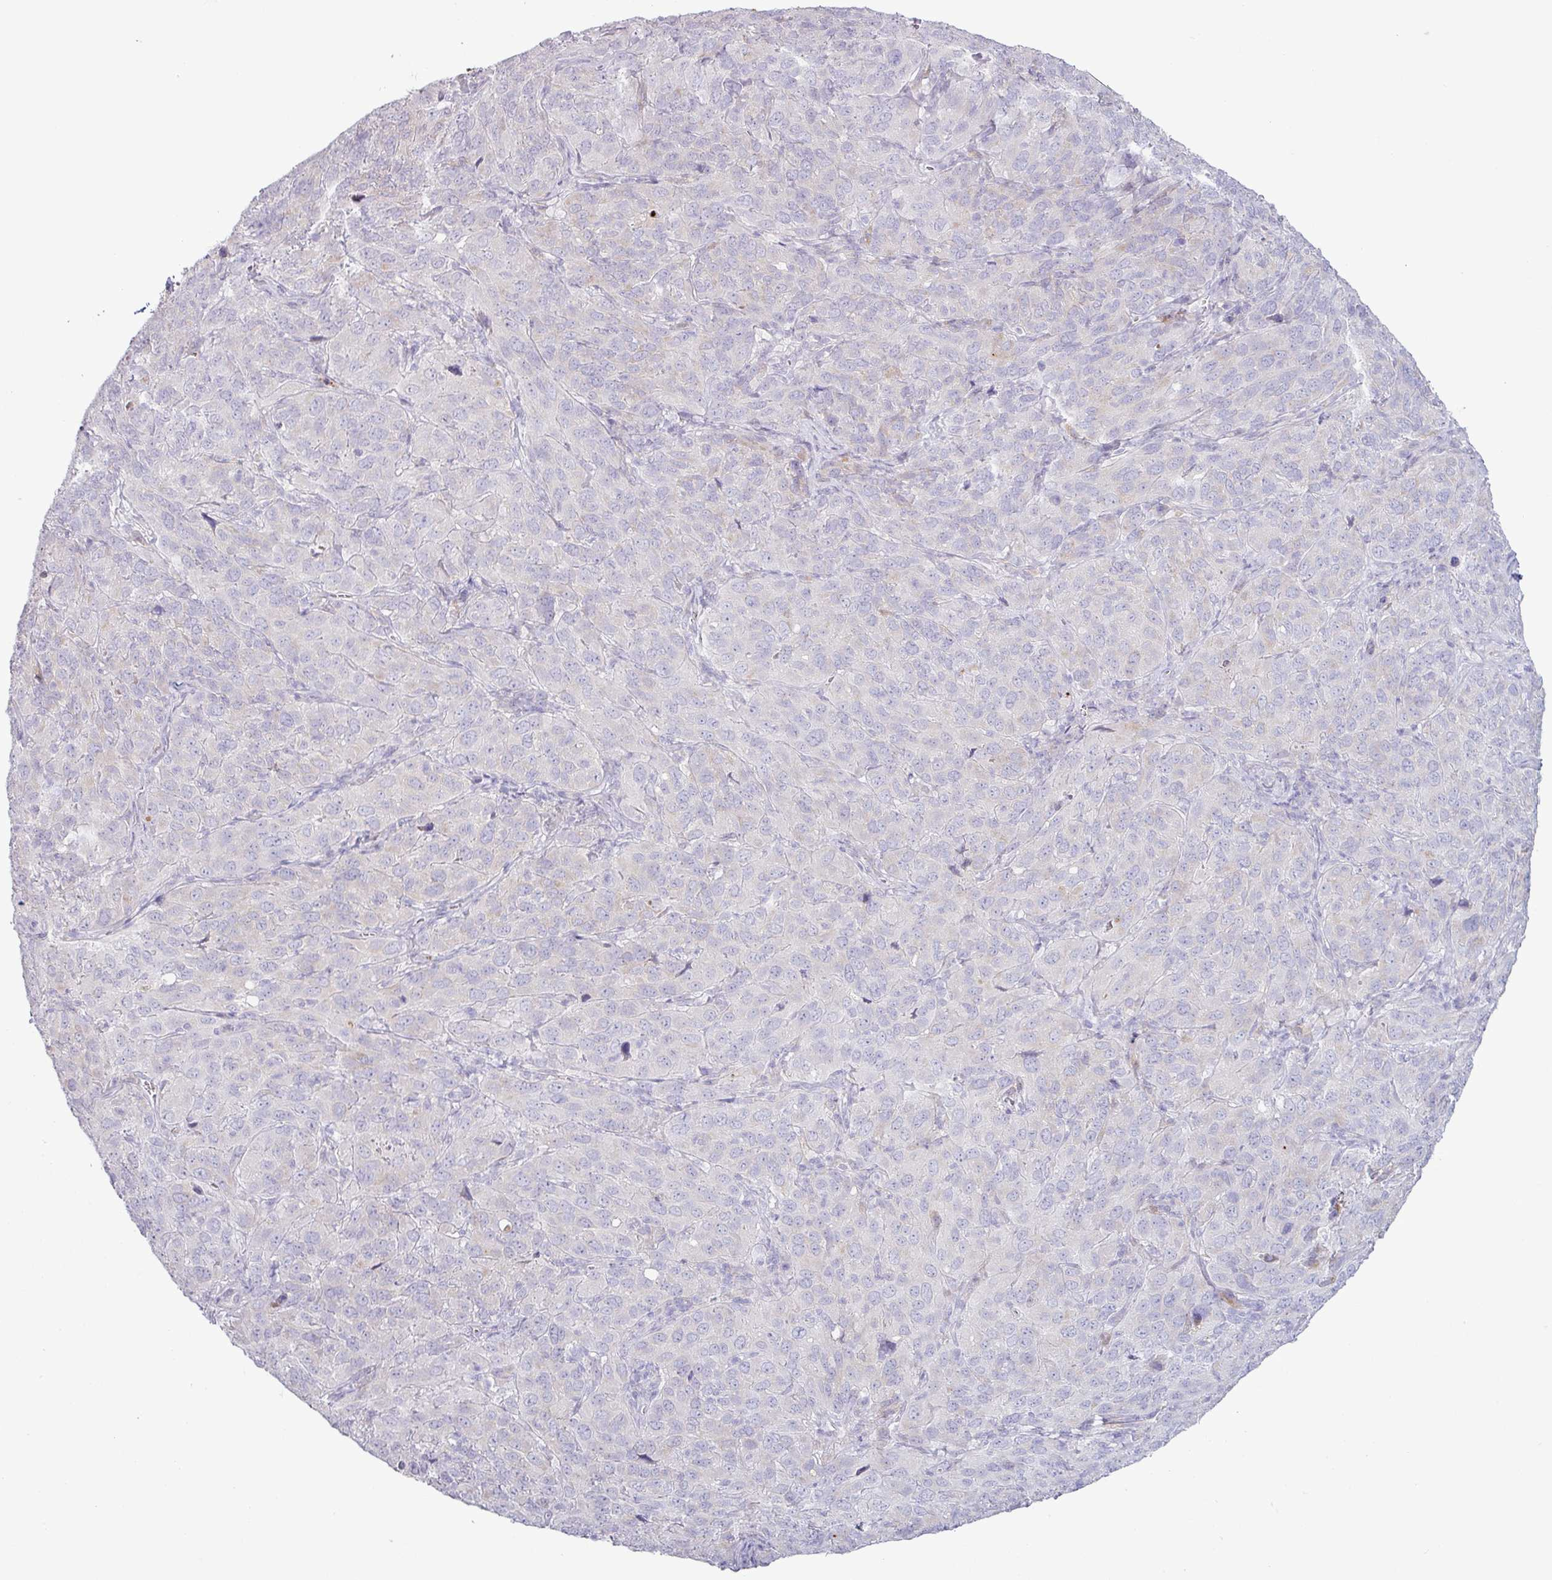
{"staining": {"intensity": "negative", "quantity": "none", "location": "none"}, "tissue": "cervical cancer", "cell_type": "Tumor cells", "image_type": "cancer", "snomed": [{"axis": "morphology", "description": "Normal tissue, NOS"}, {"axis": "morphology", "description": "Squamous cell carcinoma, NOS"}, {"axis": "topography", "description": "Cervix"}], "caption": "Cervical cancer (squamous cell carcinoma) was stained to show a protein in brown. There is no significant staining in tumor cells.", "gene": "C4B", "patient": {"sex": "female", "age": 51}}